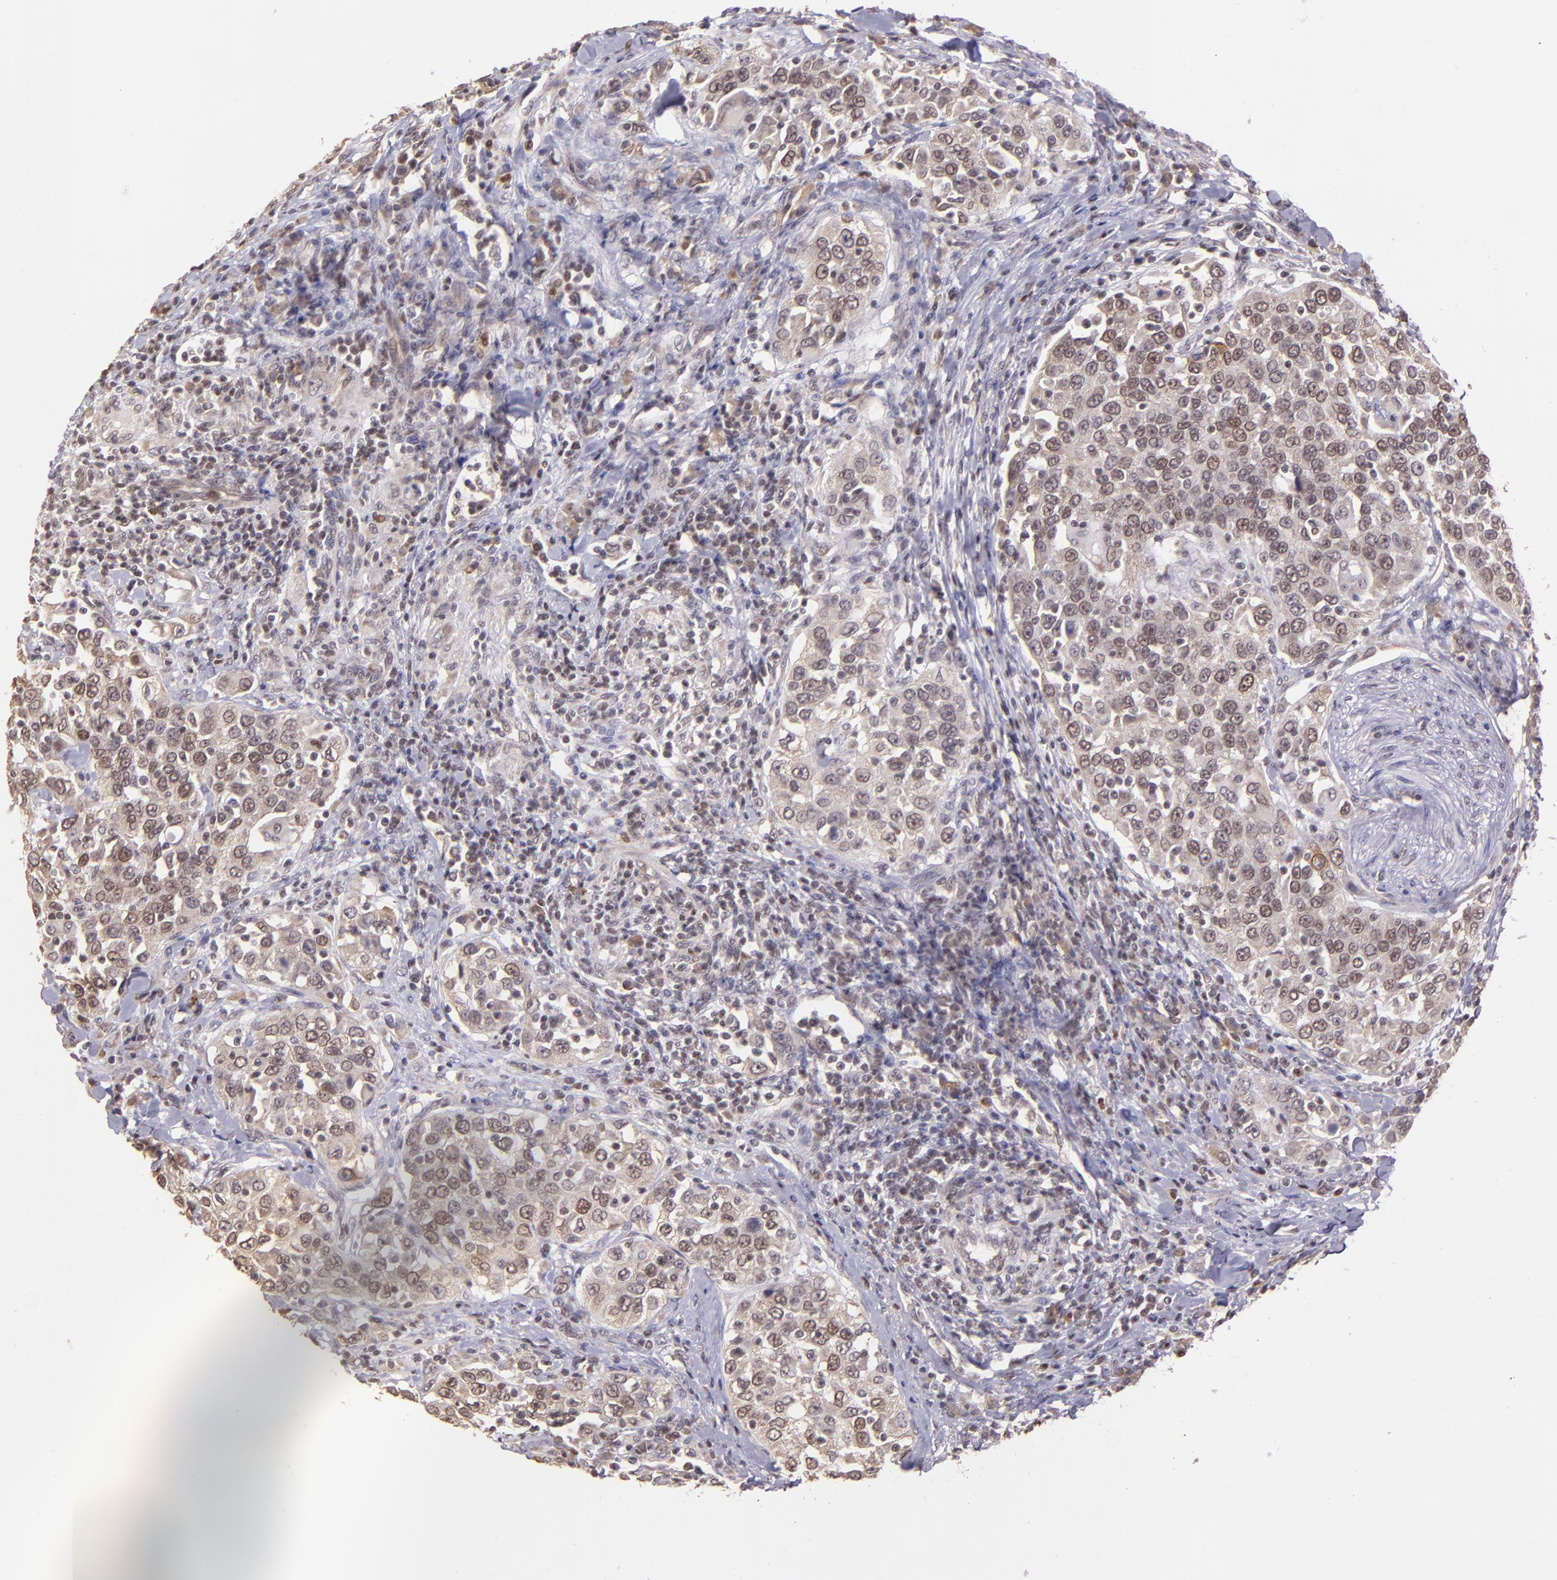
{"staining": {"intensity": "weak", "quantity": ">75%", "location": "cytoplasmic/membranous,nuclear"}, "tissue": "urothelial cancer", "cell_type": "Tumor cells", "image_type": "cancer", "snomed": [{"axis": "morphology", "description": "Urothelial carcinoma, High grade"}, {"axis": "topography", "description": "Urinary bladder"}], "caption": "An image of human urothelial cancer stained for a protein demonstrates weak cytoplasmic/membranous and nuclear brown staining in tumor cells.", "gene": "ELF1", "patient": {"sex": "female", "age": 80}}